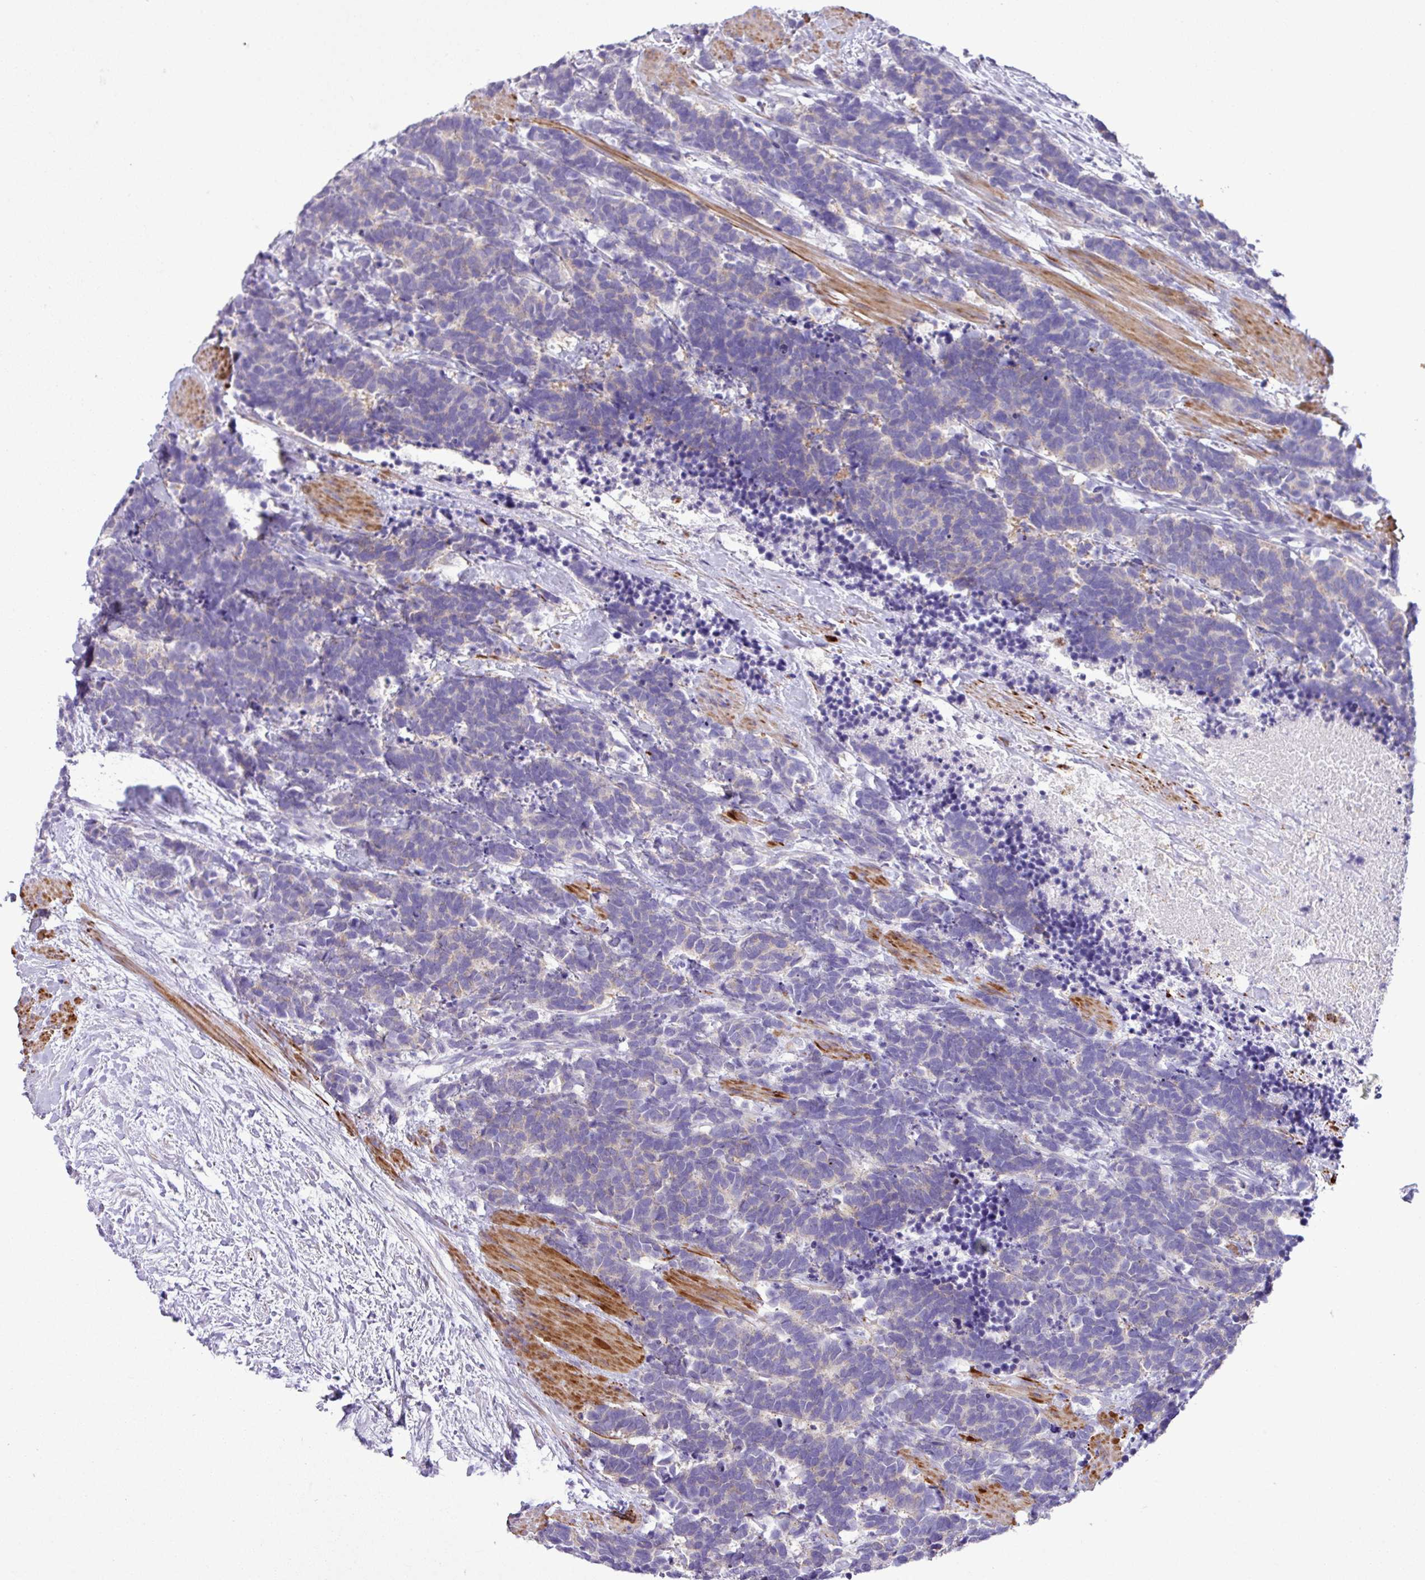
{"staining": {"intensity": "negative", "quantity": "none", "location": "none"}, "tissue": "carcinoid", "cell_type": "Tumor cells", "image_type": "cancer", "snomed": [{"axis": "morphology", "description": "Carcinoma, NOS"}, {"axis": "morphology", "description": "Carcinoid, malignant, NOS"}, {"axis": "topography", "description": "Prostate"}], "caption": "Immunohistochemical staining of carcinoma shows no significant positivity in tumor cells. (IHC, brightfield microscopy, high magnification).", "gene": "ZSCAN5A", "patient": {"sex": "male", "age": 57}}